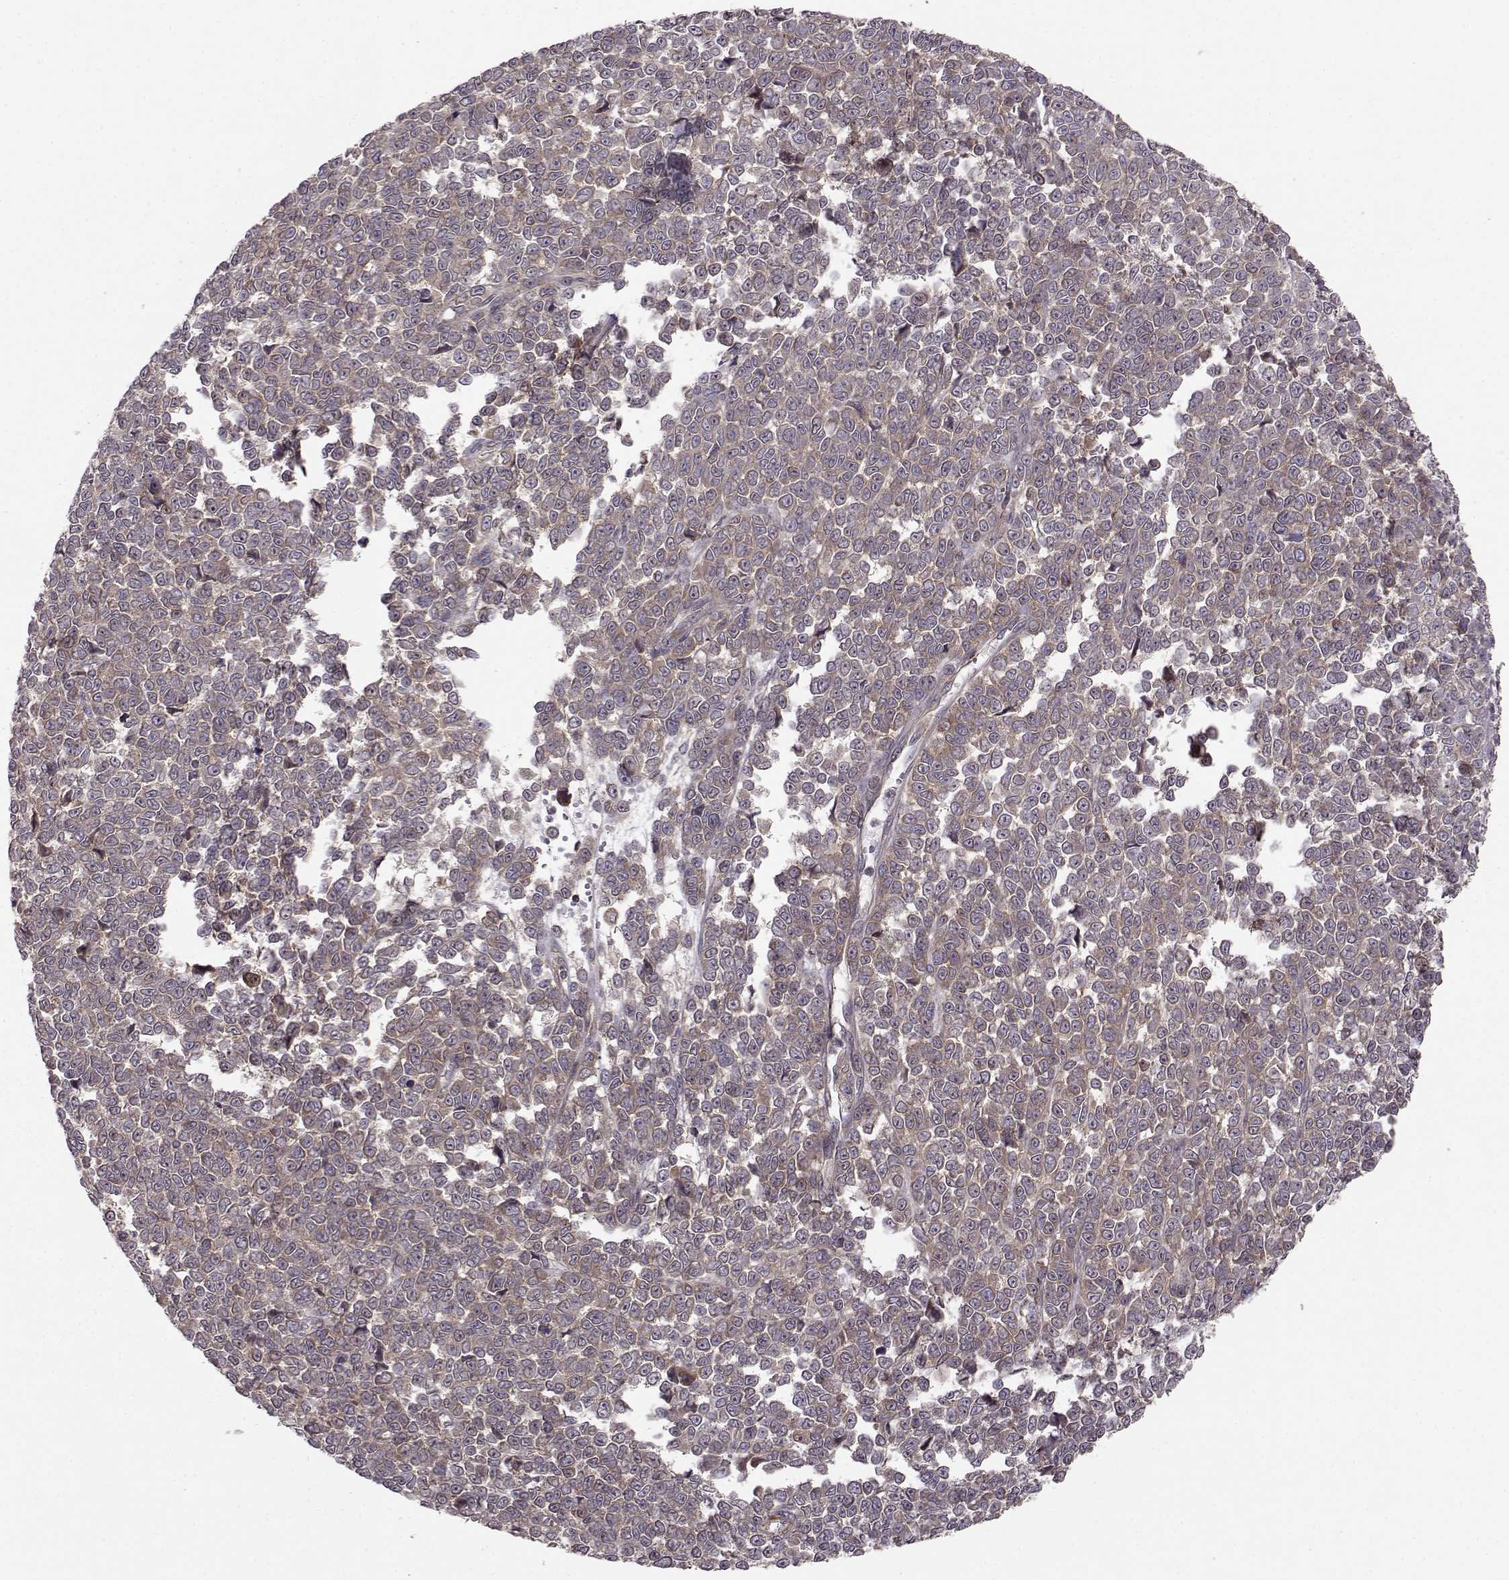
{"staining": {"intensity": "moderate", "quantity": "<25%", "location": "cytoplasmic/membranous"}, "tissue": "melanoma", "cell_type": "Tumor cells", "image_type": "cancer", "snomed": [{"axis": "morphology", "description": "Malignant melanoma, NOS"}, {"axis": "topography", "description": "Skin"}], "caption": "An image of human melanoma stained for a protein shows moderate cytoplasmic/membranous brown staining in tumor cells.", "gene": "SLAIN2", "patient": {"sex": "female", "age": 95}}